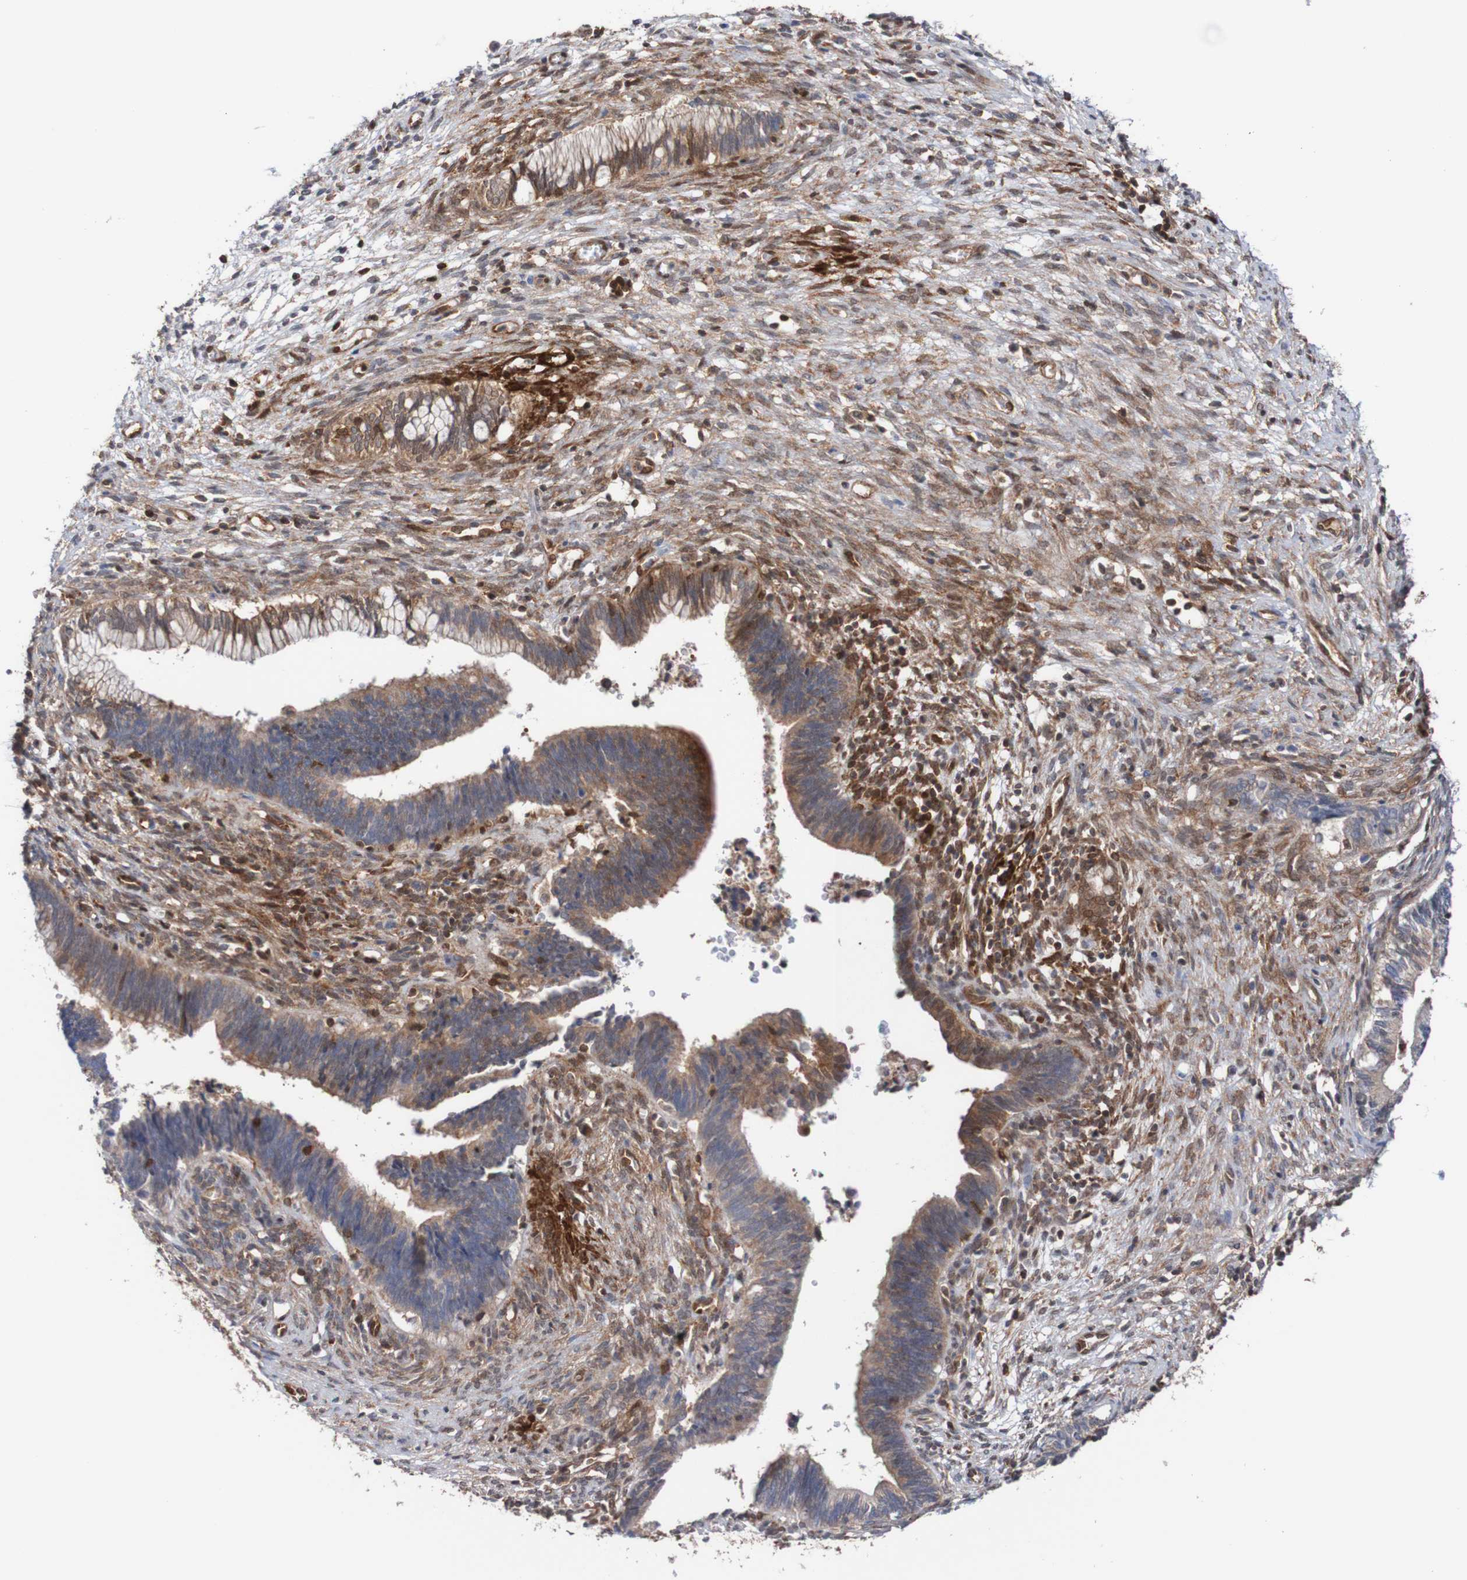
{"staining": {"intensity": "moderate", "quantity": "25%-75%", "location": "cytoplasmic/membranous"}, "tissue": "cervical cancer", "cell_type": "Tumor cells", "image_type": "cancer", "snomed": [{"axis": "morphology", "description": "Adenocarcinoma, NOS"}, {"axis": "topography", "description": "Cervix"}], "caption": "A photomicrograph showing moderate cytoplasmic/membranous expression in about 25%-75% of tumor cells in cervical cancer (adenocarcinoma), as visualized by brown immunohistochemical staining.", "gene": "RIGI", "patient": {"sex": "female", "age": 44}}